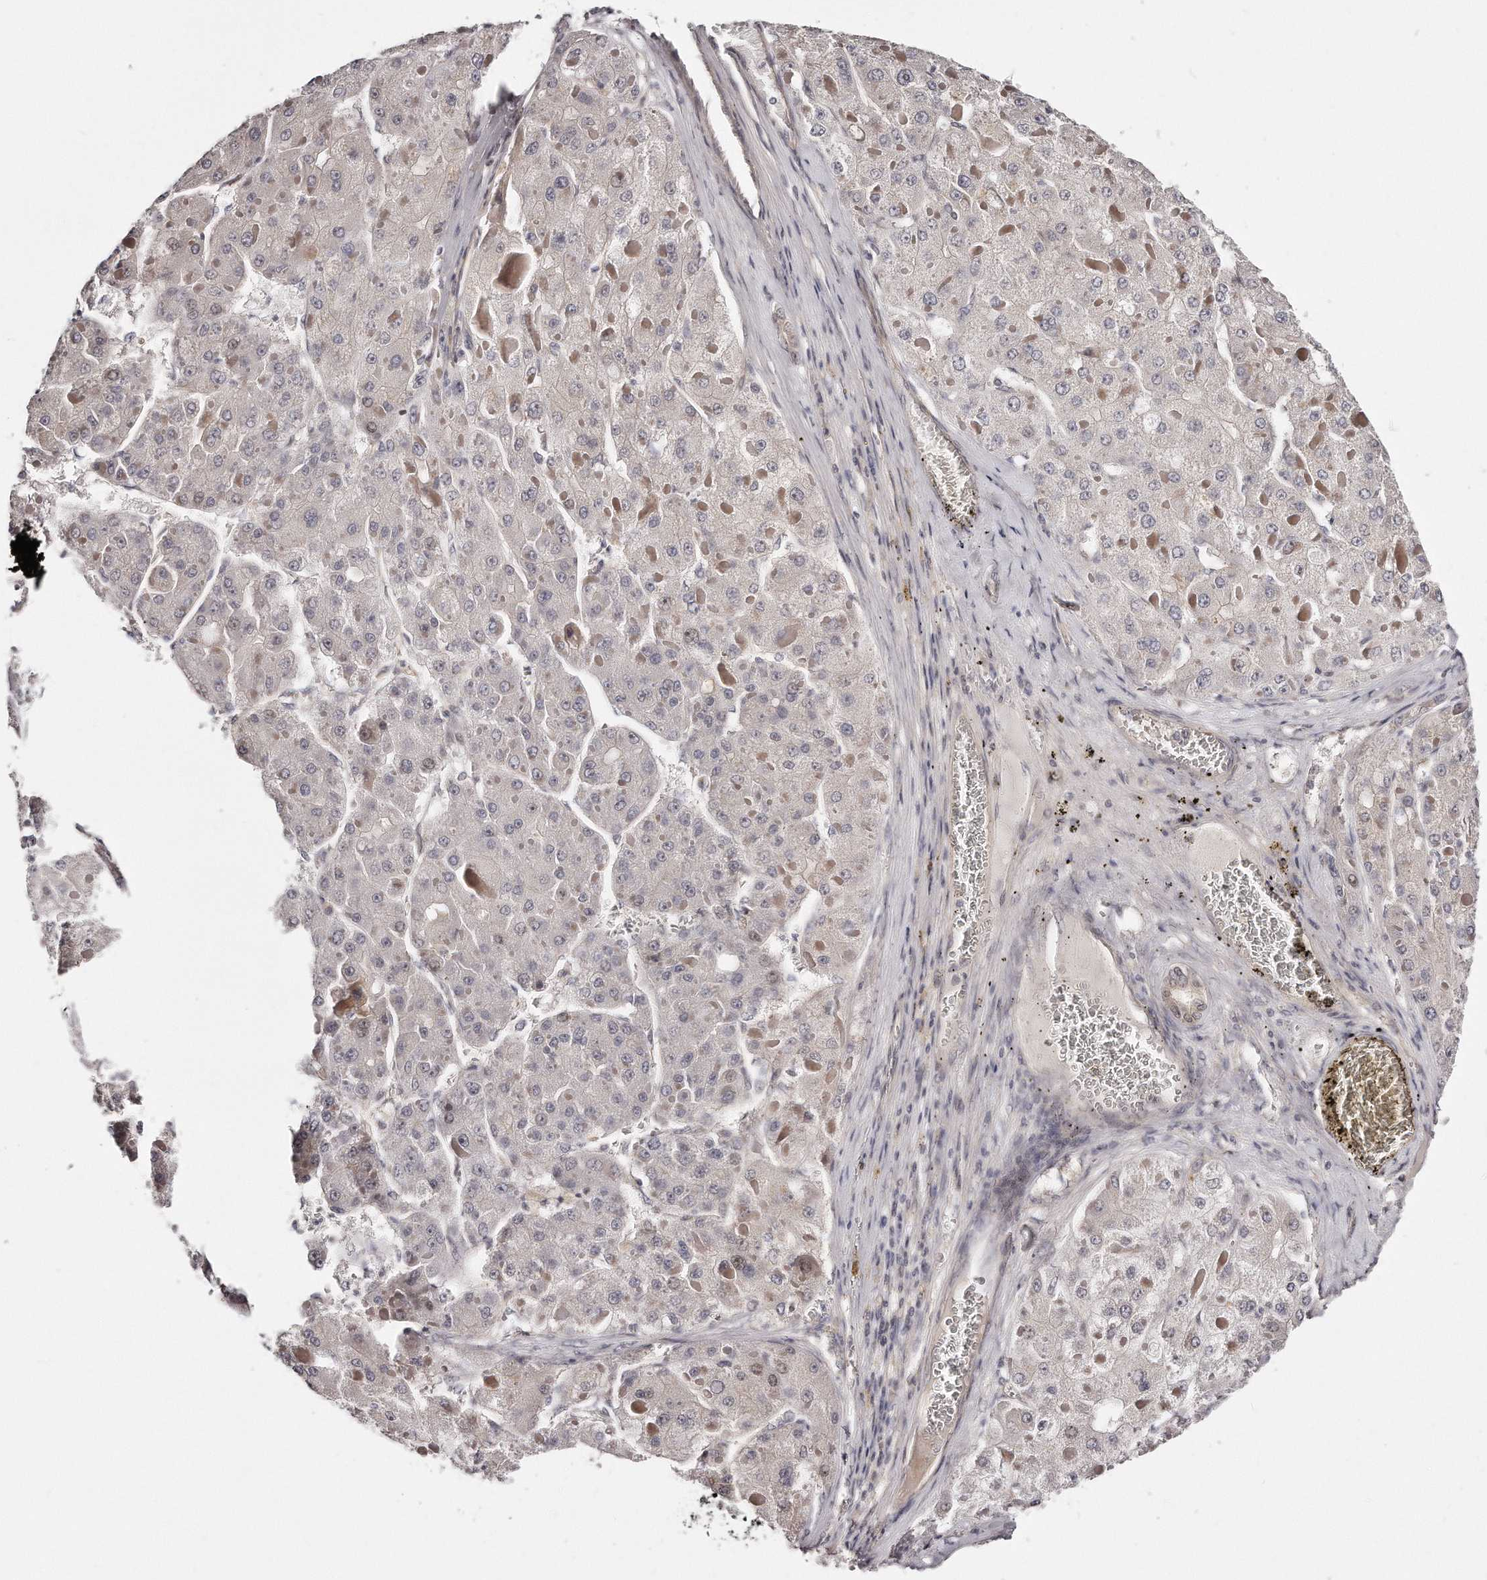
{"staining": {"intensity": "negative", "quantity": "none", "location": "none"}, "tissue": "liver cancer", "cell_type": "Tumor cells", "image_type": "cancer", "snomed": [{"axis": "morphology", "description": "Carcinoma, Hepatocellular, NOS"}, {"axis": "topography", "description": "Liver"}], "caption": "IHC of human hepatocellular carcinoma (liver) displays no positivity in tumor cells.", "gene": "CASZ1", "patient": {"sex": "female", "age": 73}}